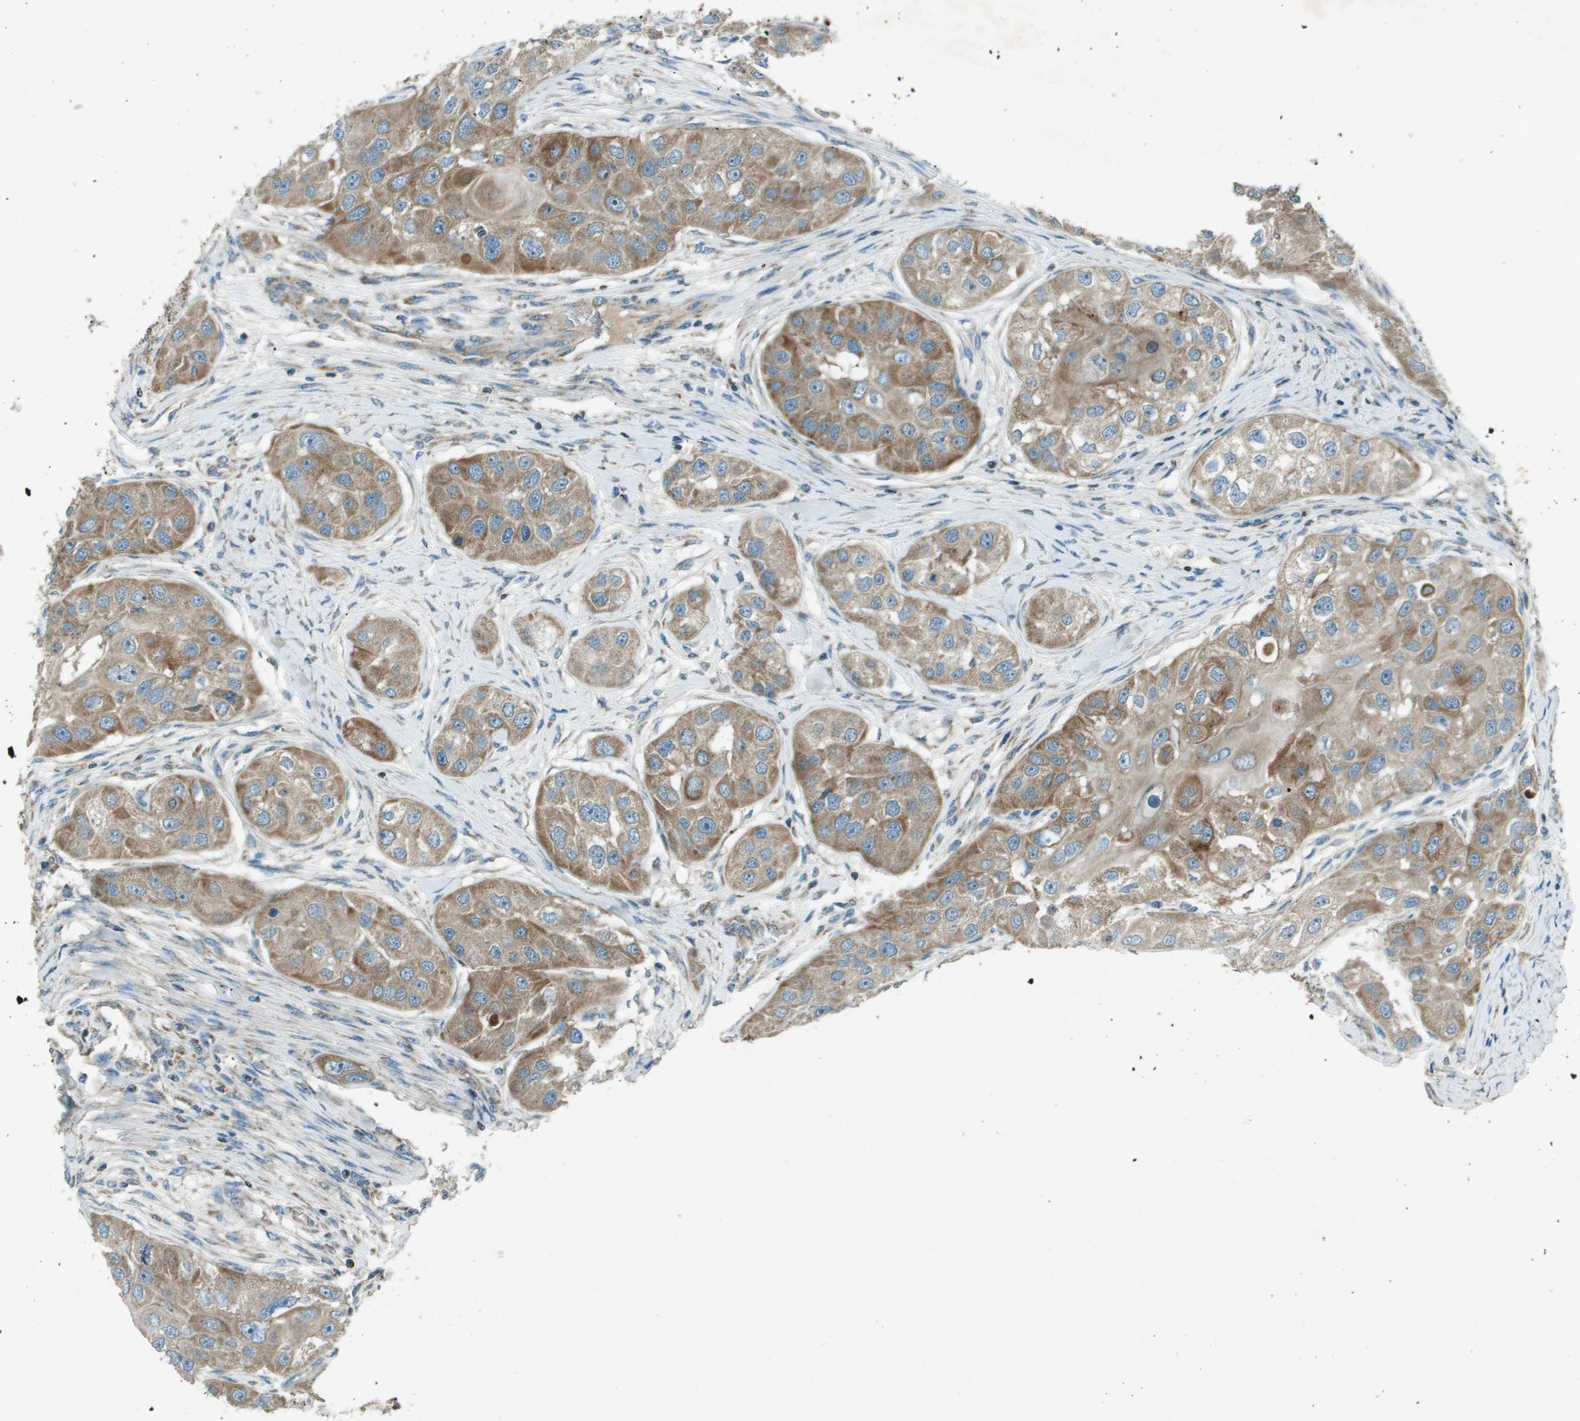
{"staining": {"intensity": "moderate", "quantity": ">75%", "location": "cytoplasmic/membranous"}, "tissue": "head and neck cancer", "cell_type": "Tumor cells", "image_type": "cancer", "snomed": [{"axis": "morphology", "description": "Normal tissue, NOS"}, {"axis": "morphology", "description": "Squamous cell carcinoma, NOS"}, {"axis": "topography", "description": "Skeletal muscle"}, {"axis": "topography", "description": "Head-Neck"}], "caption": "A photomicrograph showing moderate cytoplasmic/membranous staining in about >75% of tumor cells in head and neck cancer, as visualized by brown immunohistochemical staining.", "gene": "MIGA1", "patient": {"sex": "male", "age": 51}}